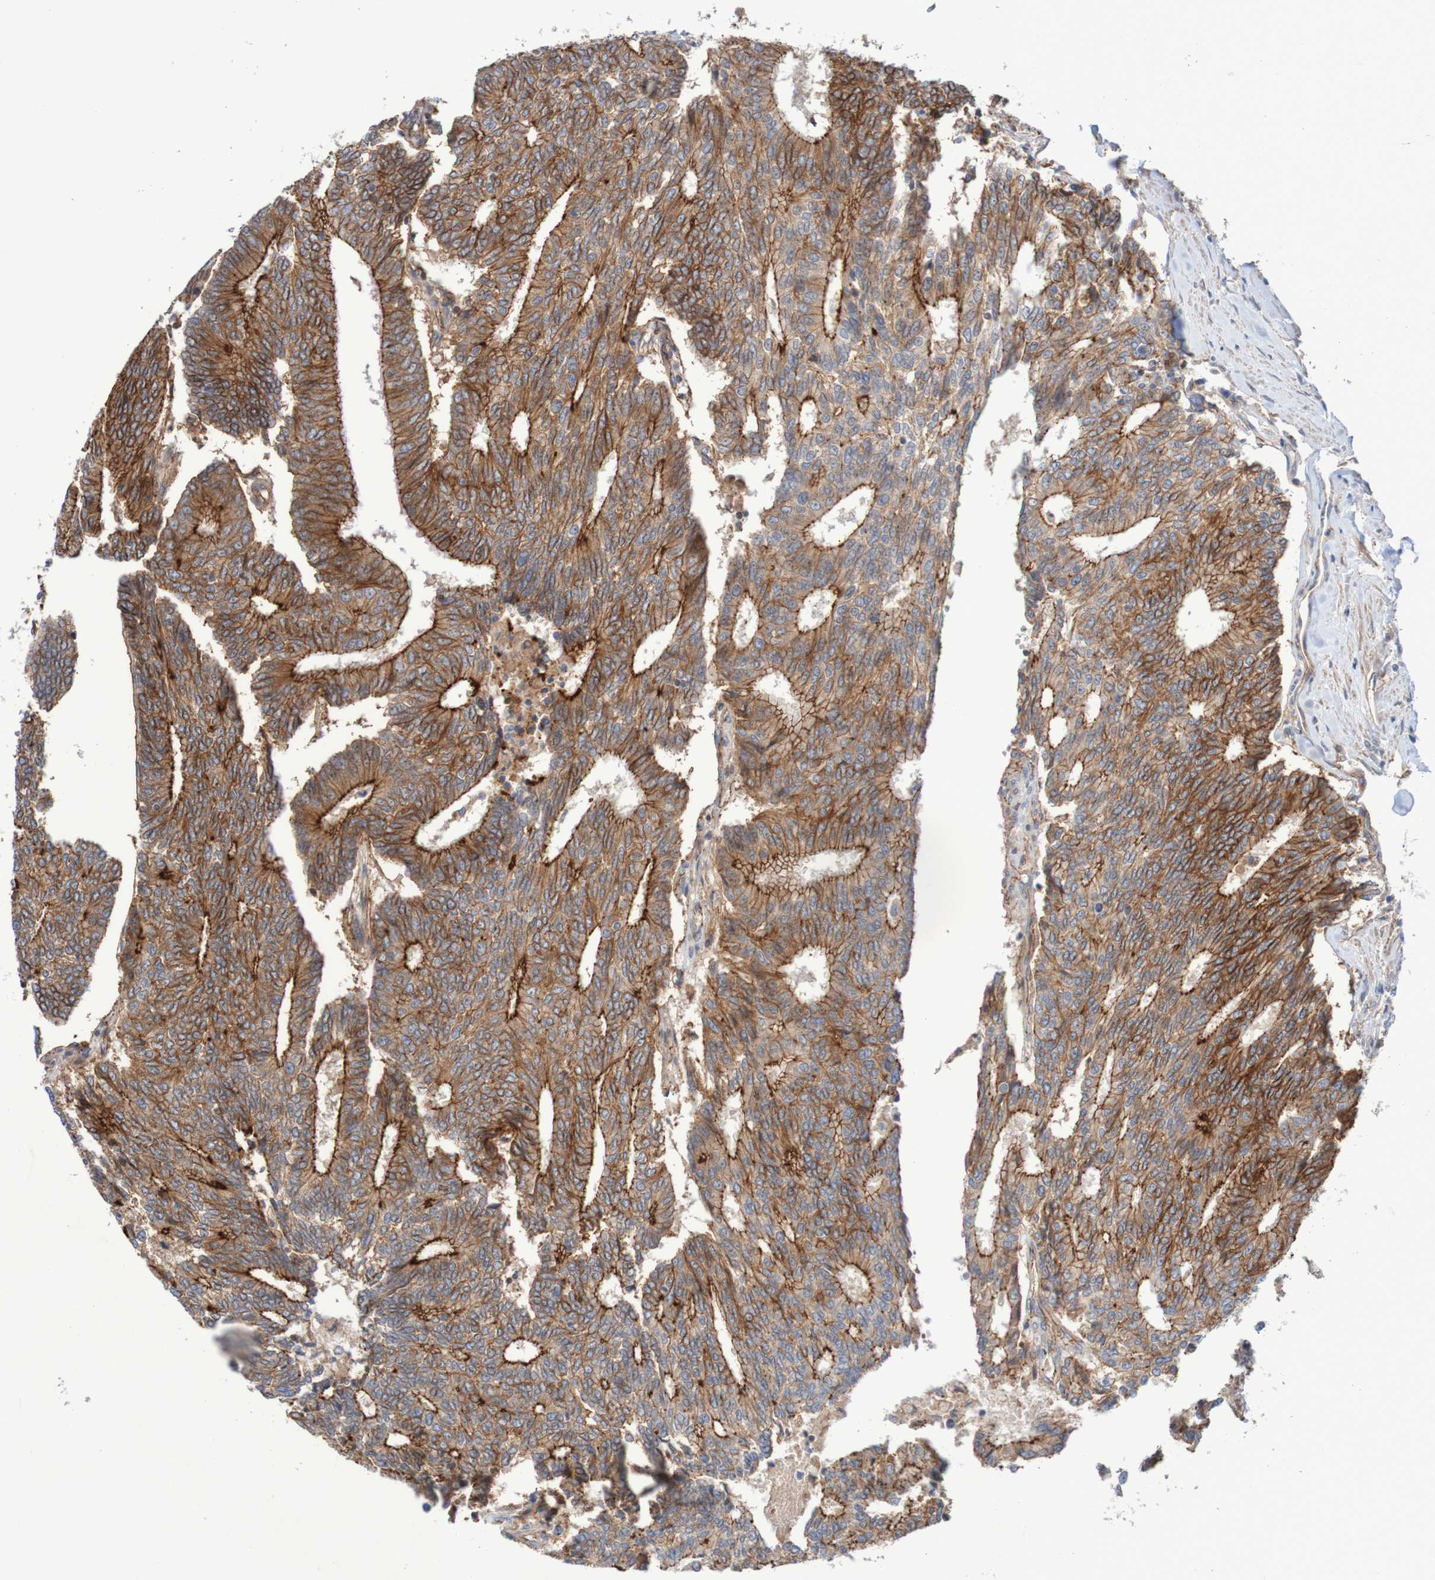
{"staining": {"intensity": "strong", "quantity": ">75%", "location": "cytoplasmic/membranous"}, "tissue": "prostate cancer", "cell_type": "Tumor cells", "image_type": "cancer", "snomed": [{"axis": "morphology", "description": "Normal tissue, NOS"}, {"axis": "morphology", "description": "Adenocarcinoma, High grade"}, {"axis": "topography", "description": "Prostate"}, {"axis": "topography", "description": "Seminal veicle"}], "caption": "Protein analysis of prostate adenocarcinoma (high-grade) tissue reveals strong cytoplasmic/membranous positivity in about >75% of tumor cells.", "gene": "NECTIN2", "patient": {"sex": "male", "age": 55}}